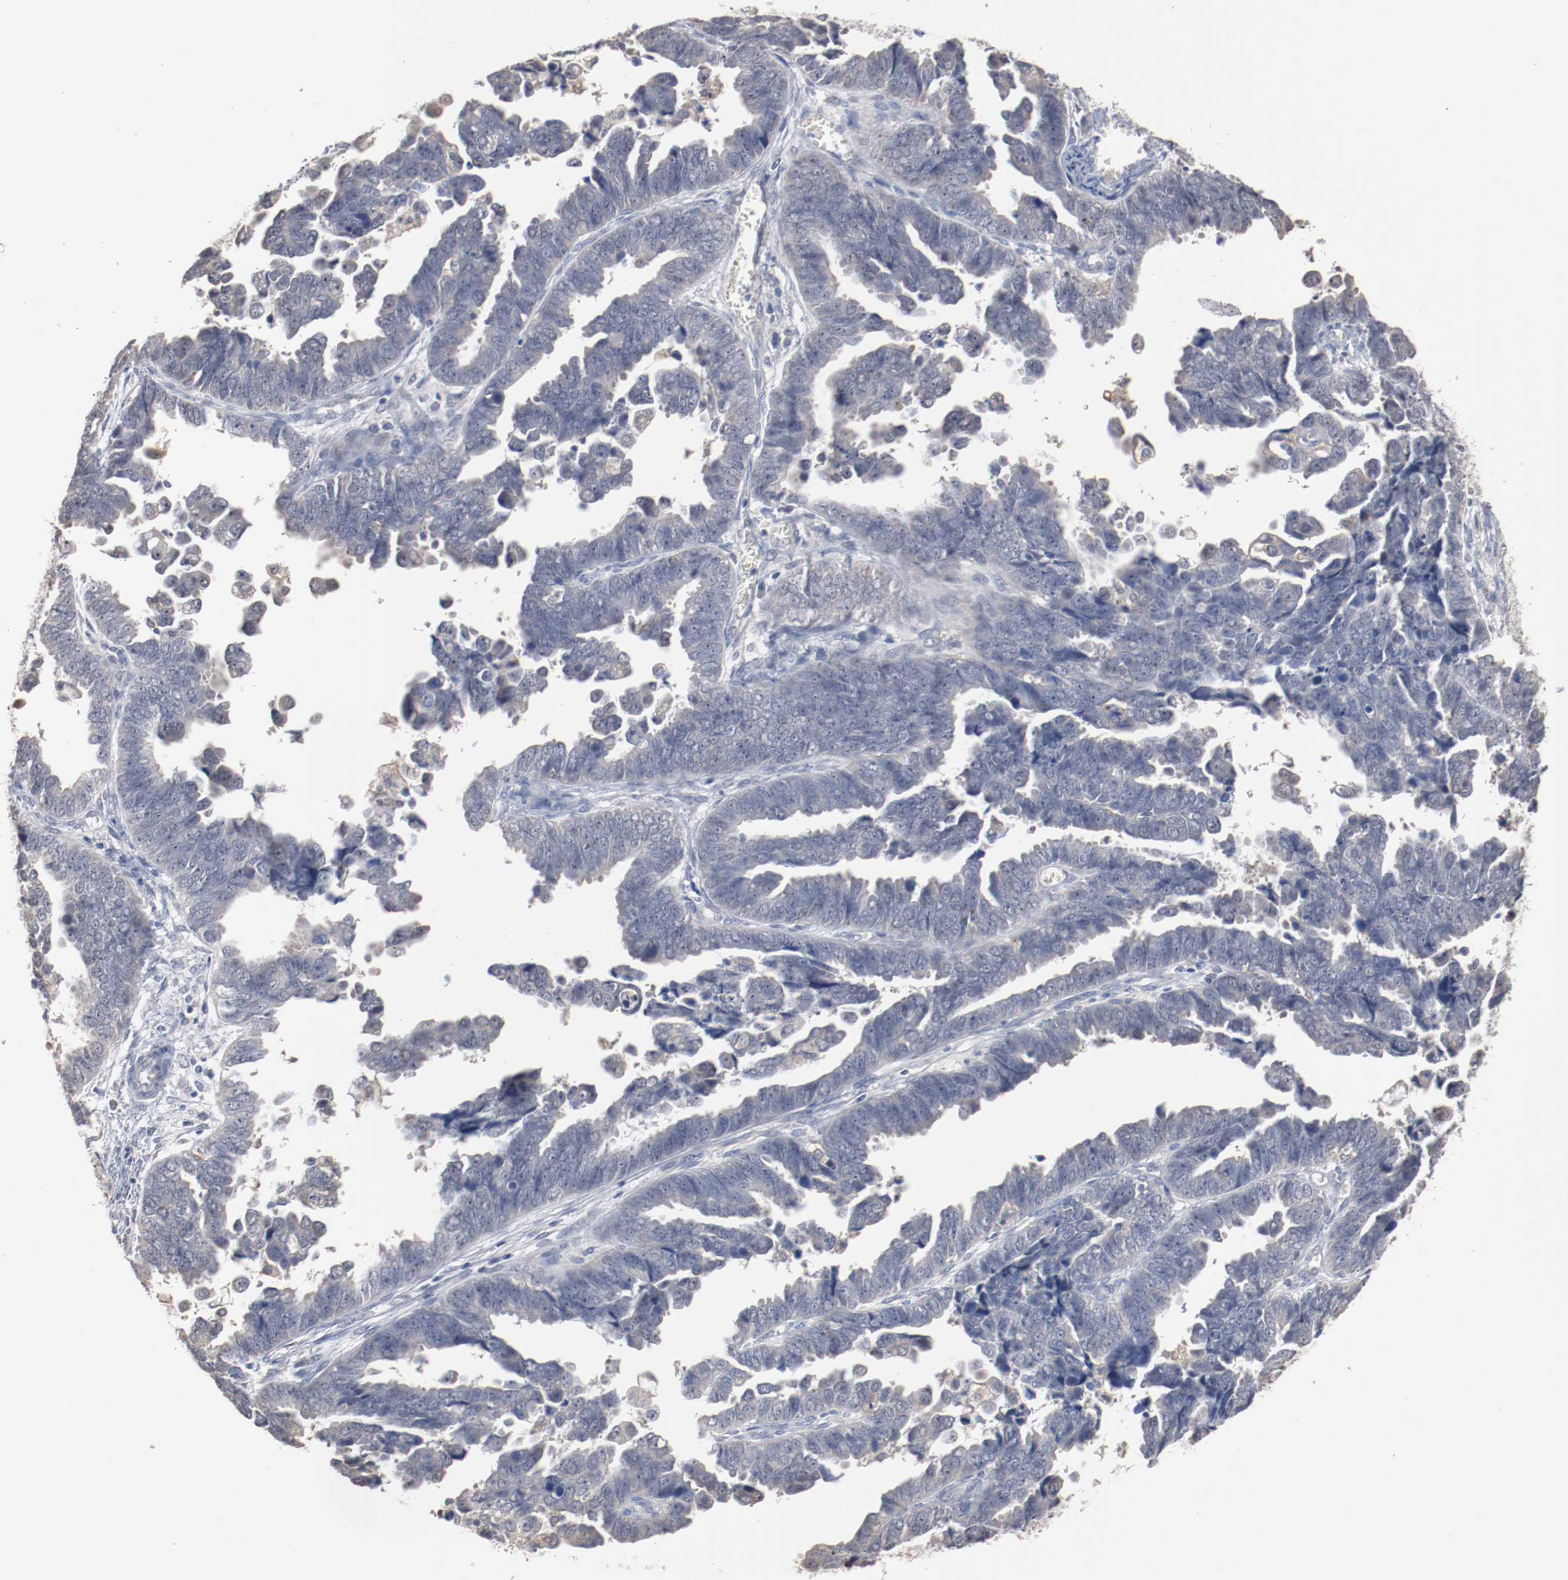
{"staining": {"intensity": "negative", "quantity": "none", "location": "none"}, "tissue": "endometrial cancer", "cell_type": "Tumor cells", "image_type": "cancer", "snomed": [{"axis": "morphology", "description": "Adenocarcinoma, NOS"}, {"axis": "topography", "description": "Endometrium"}], "caption": "Endometrial adenocarcinoma stained for a protein using immunohistochemistry (IHC) demonstrates no staining tumor cells.", "gene": "ERICH1", "patient": {"sex": "female", "age": 75}}